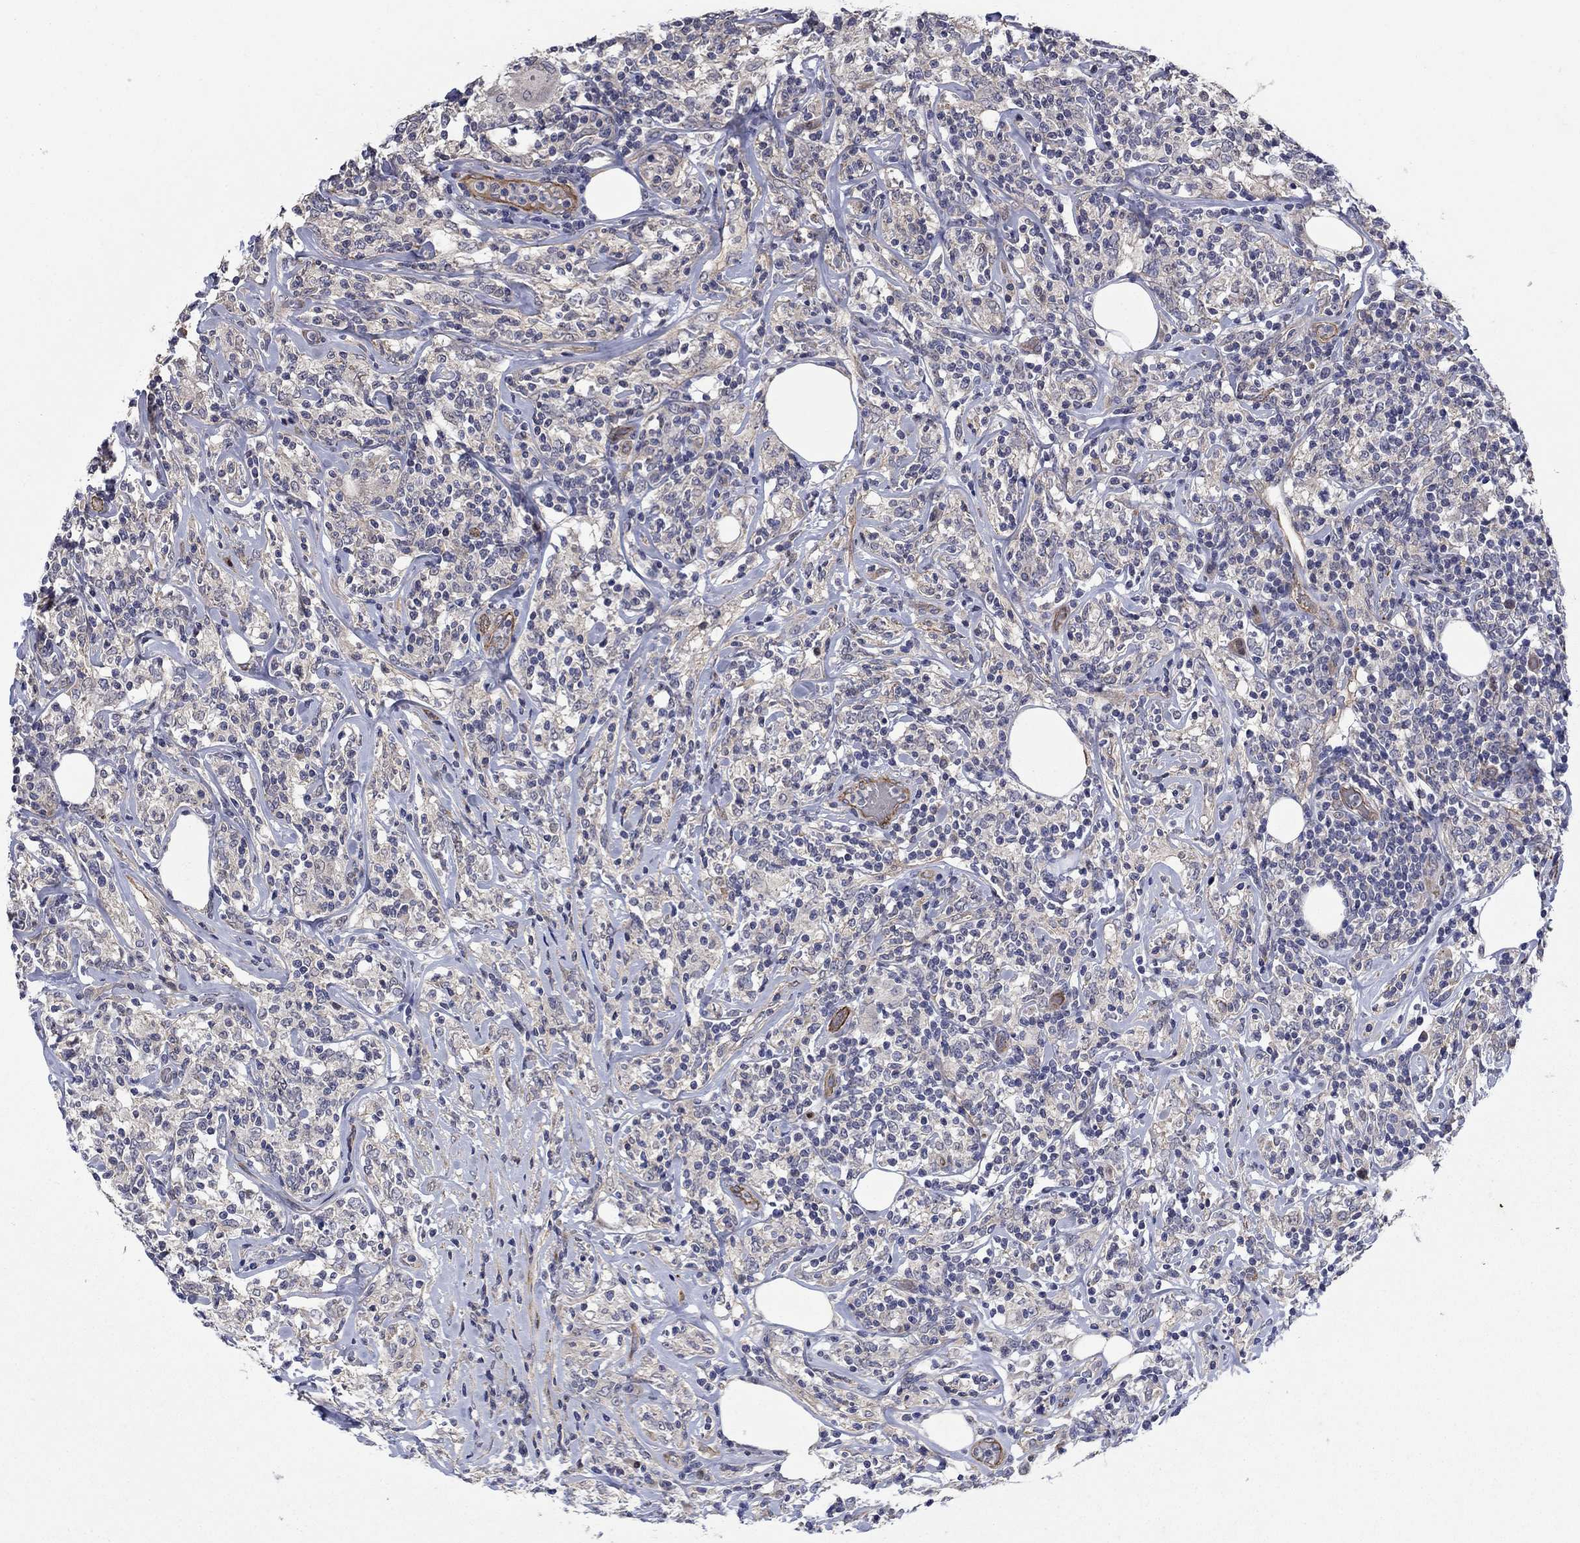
{"staining": {"intensity": "weak", "quantity": "<25%", "location": "cytoplasmic/membranous"}, "tissue": "lymphoma", "cell_type": "Tumor cells", "image_type": "cancer", "snomed": [{"axis": "morphology", "description": "Malignant lymphoma, non-Hodgkin's type, High grade"}, {"axis": "topography", "description": "Lymph node"}], "caption": "Image shows no protein staining in tumor cells of malignant lymphoma, non-Hodgkin's type (high-grade) tissue.", "gene": "SLC7A1", "patient": {"sex": "female", "age": 84}}